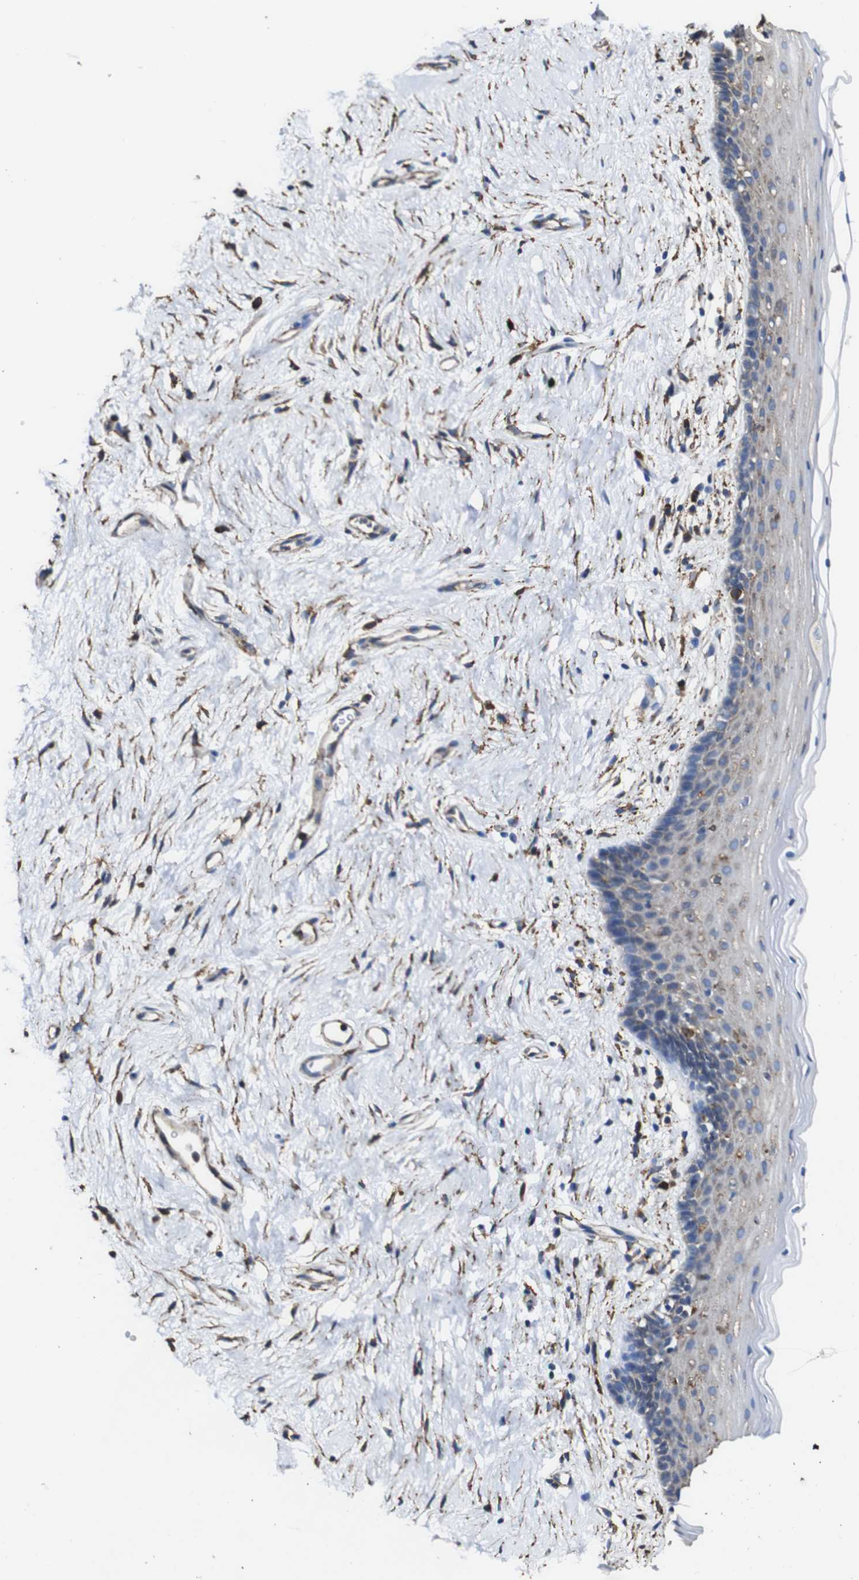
{"staining": {"intensity": "weak", "quantity": "<25%", "location": "cytoplasmic/membranous"}, "tissue": "vagina", "cell_type": "Squamous epithelial cells", "image_type": "normal", "snomed": [{"axis": "morphology", "description": "Normal tissue, NOS"}, {"axis": "topography", "description": "Vagina"}], "caption": "Vagina stained for a protein using IHC displays no expression squamous epithelial cells.", "gene": "PPIB", "patient": {"sex": "female", "age": 44}}